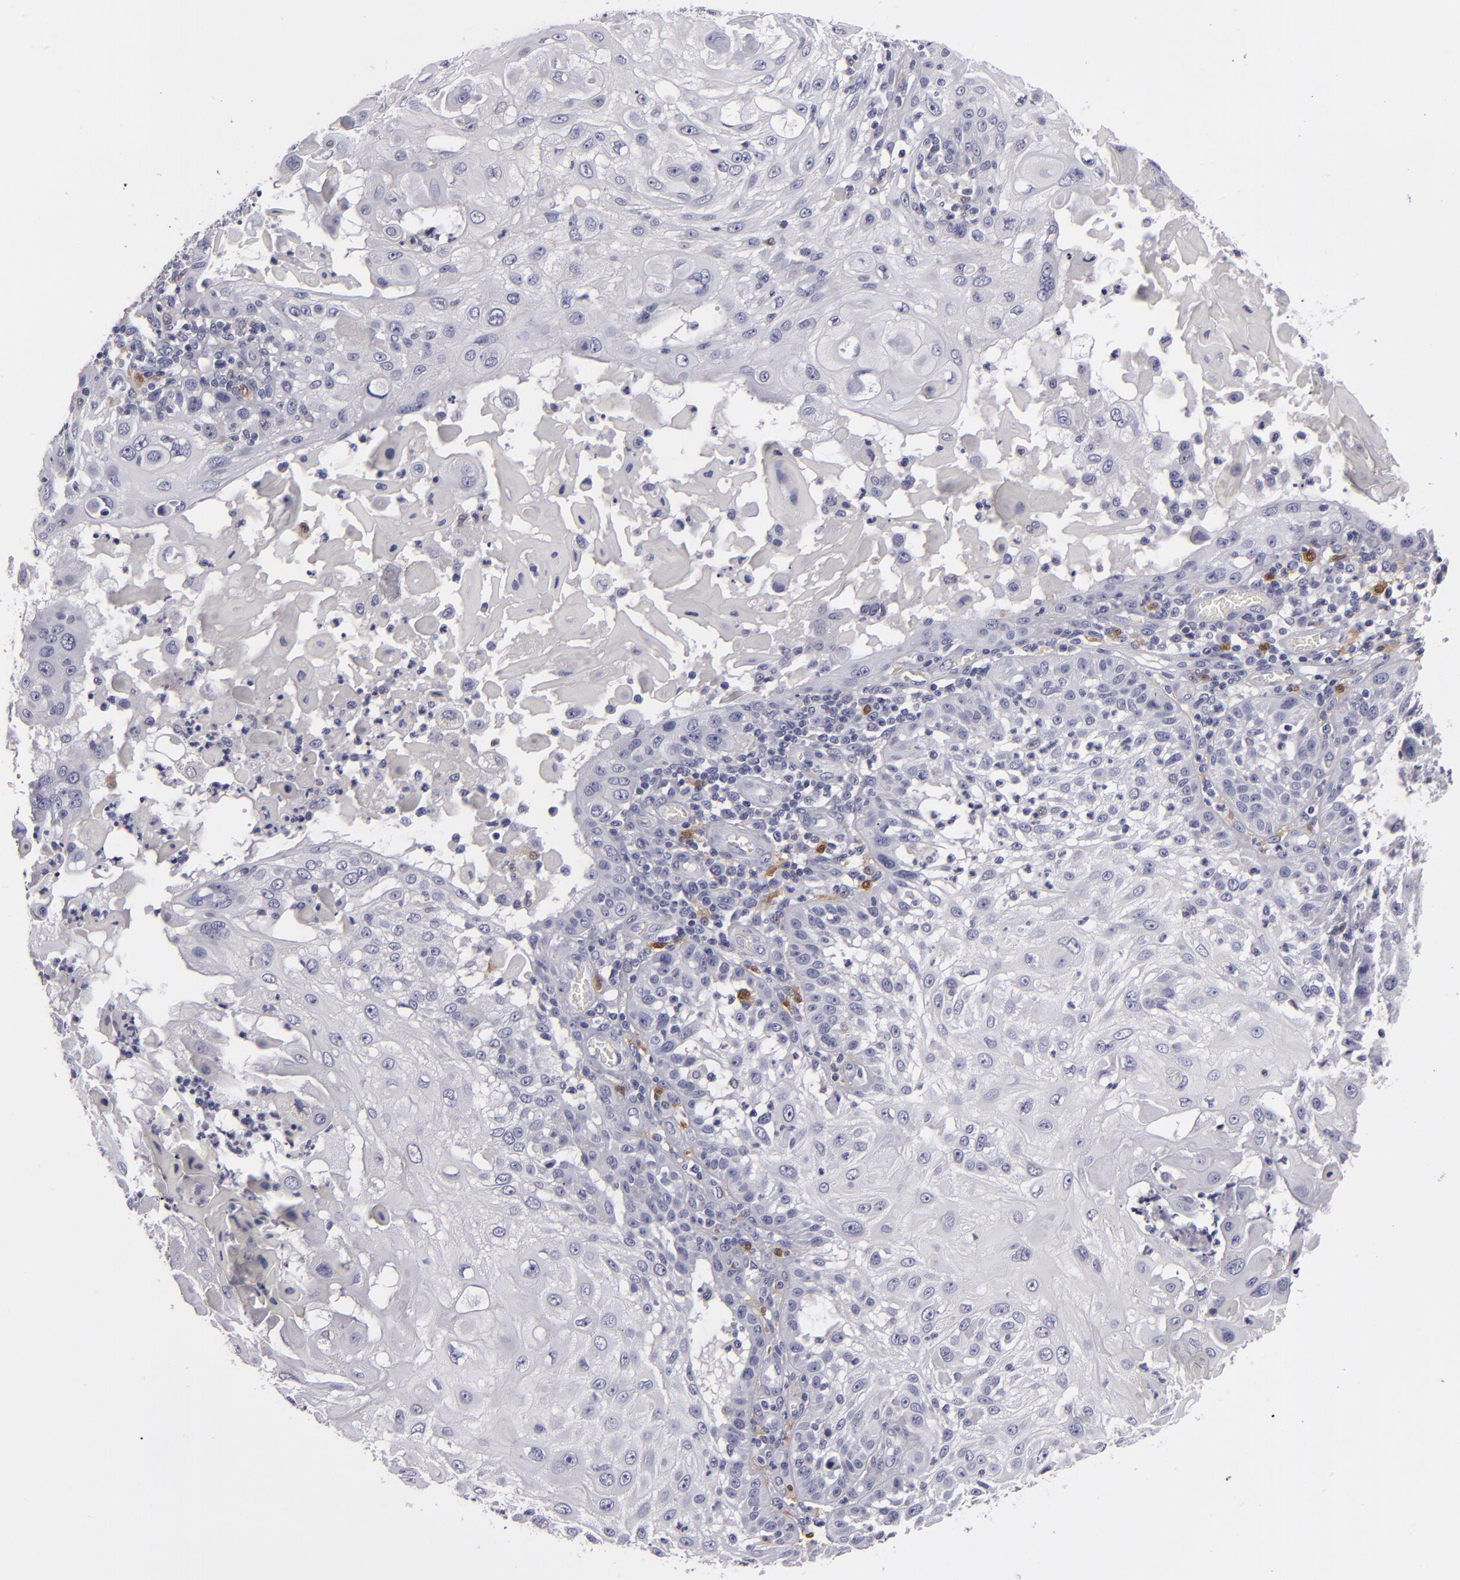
{"staining": {"intensity": "negative", "quantity": "none", "location": "none"}, "tissue": "skin cancer", "cell_type": "Tumor cells", "image_type": "cancer", "snomed": [{"axis": "morphology", "description": "Squamous cell carcinoma, NOS"}, {"axis": "topography", "description": "Skin"}], "caption": "DAB (3,3'-diaminobenzidine) immunohistochemical staining of human skin cancer demonstrates no significant positivity in tumor cells.", "gene": "F13A1", "patient": {"sex": "female", "age": 89}}